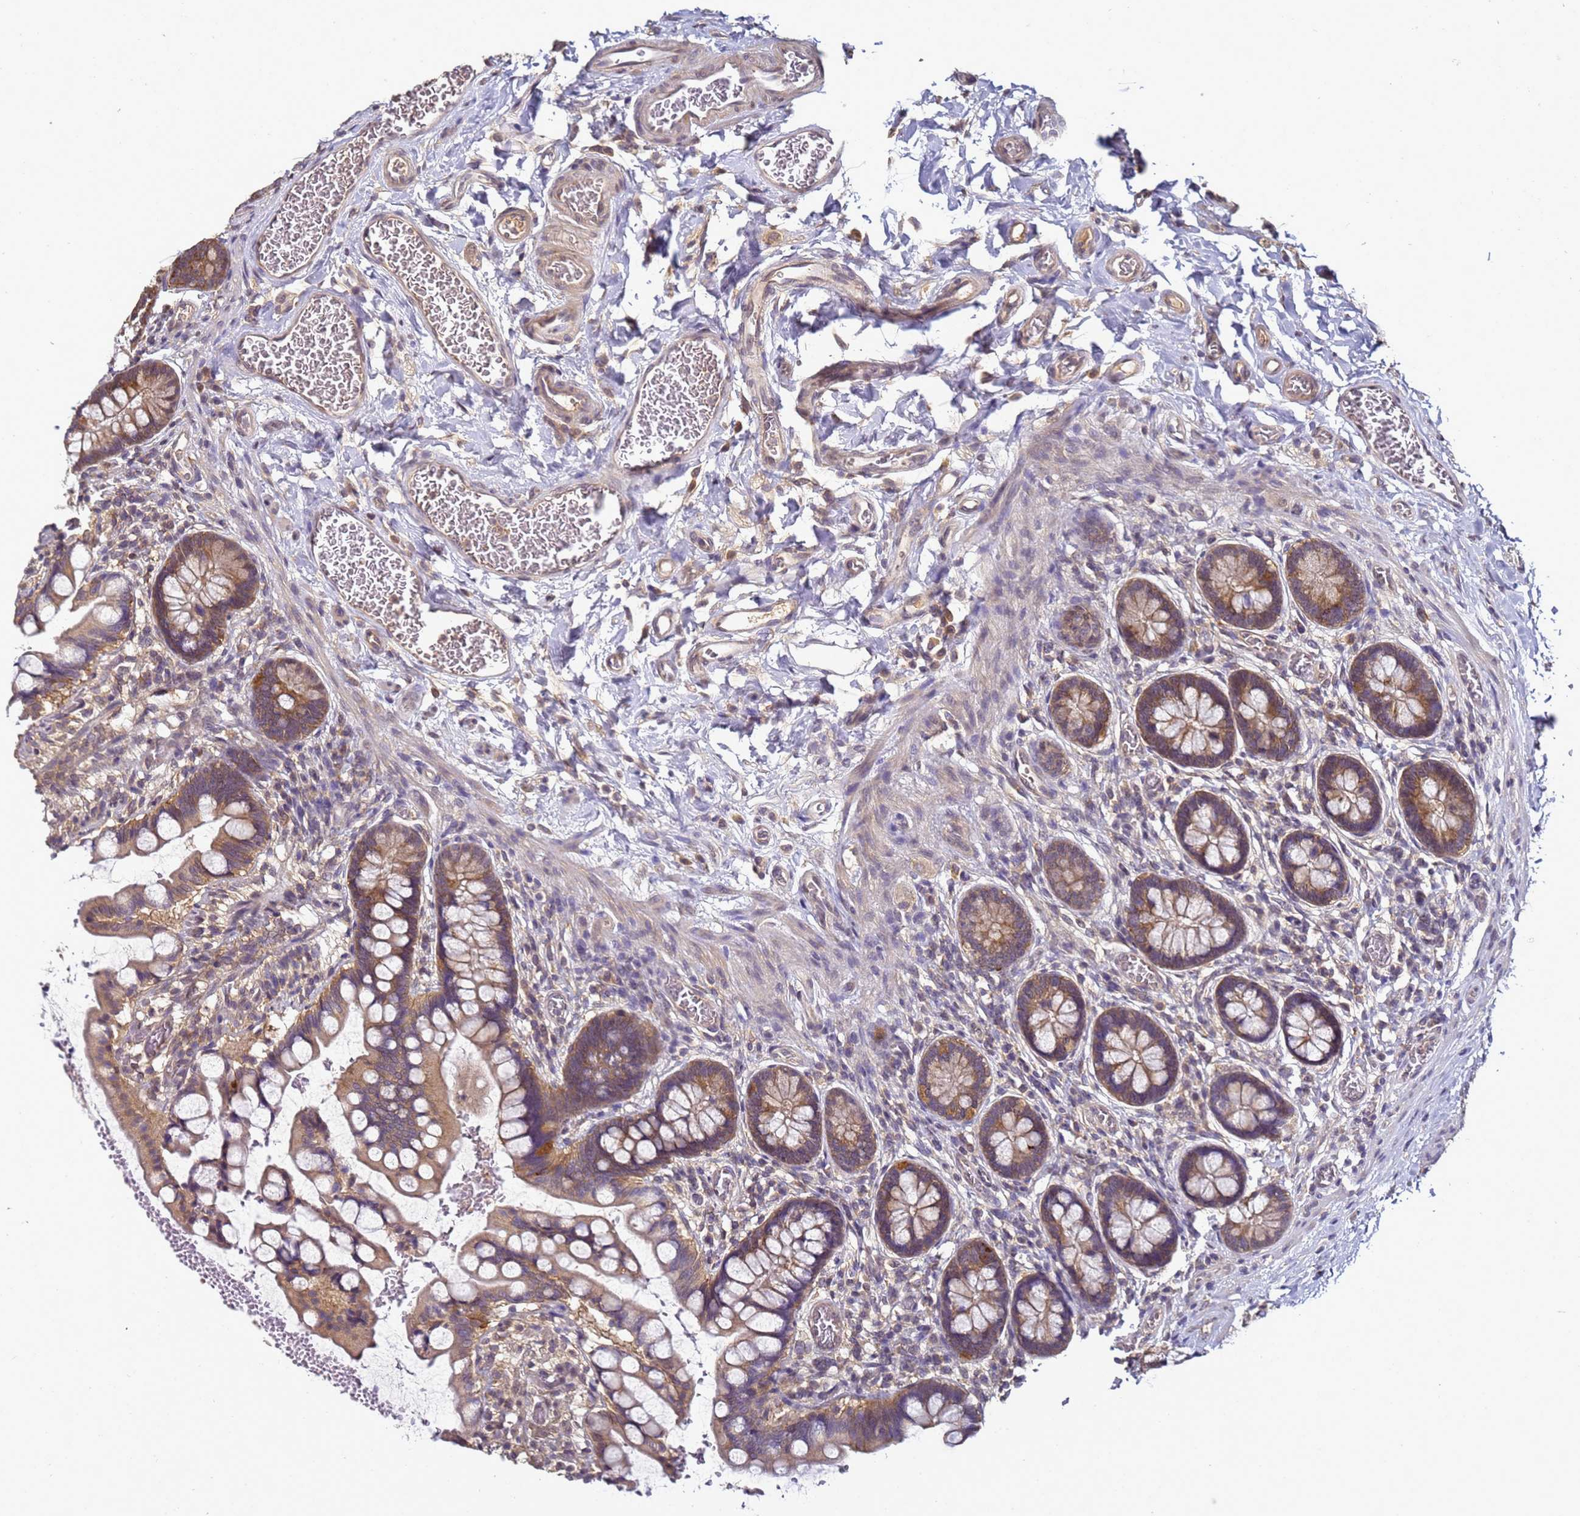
{"staining": {"intensity": "moderate", "quantity": ">75%", "location": "cytoplasmic/membranous"}, "tissue": "small intestine", "cell_type": "Glandular cells", "image_type": "normal", "snomed": [{"axis": "morphology", "description": "Normal tissue, NOS"}, {"axis": "topography", "description": "Small intestine"}], "caption": "Small intestine stained for a protein (brown) demonstrates moderate cytoplasmic/membranous positive expression in approximately >75% of glandular cells.", "gene": "ANKRD17", "patient": {"sex": "male", "age": 52}}